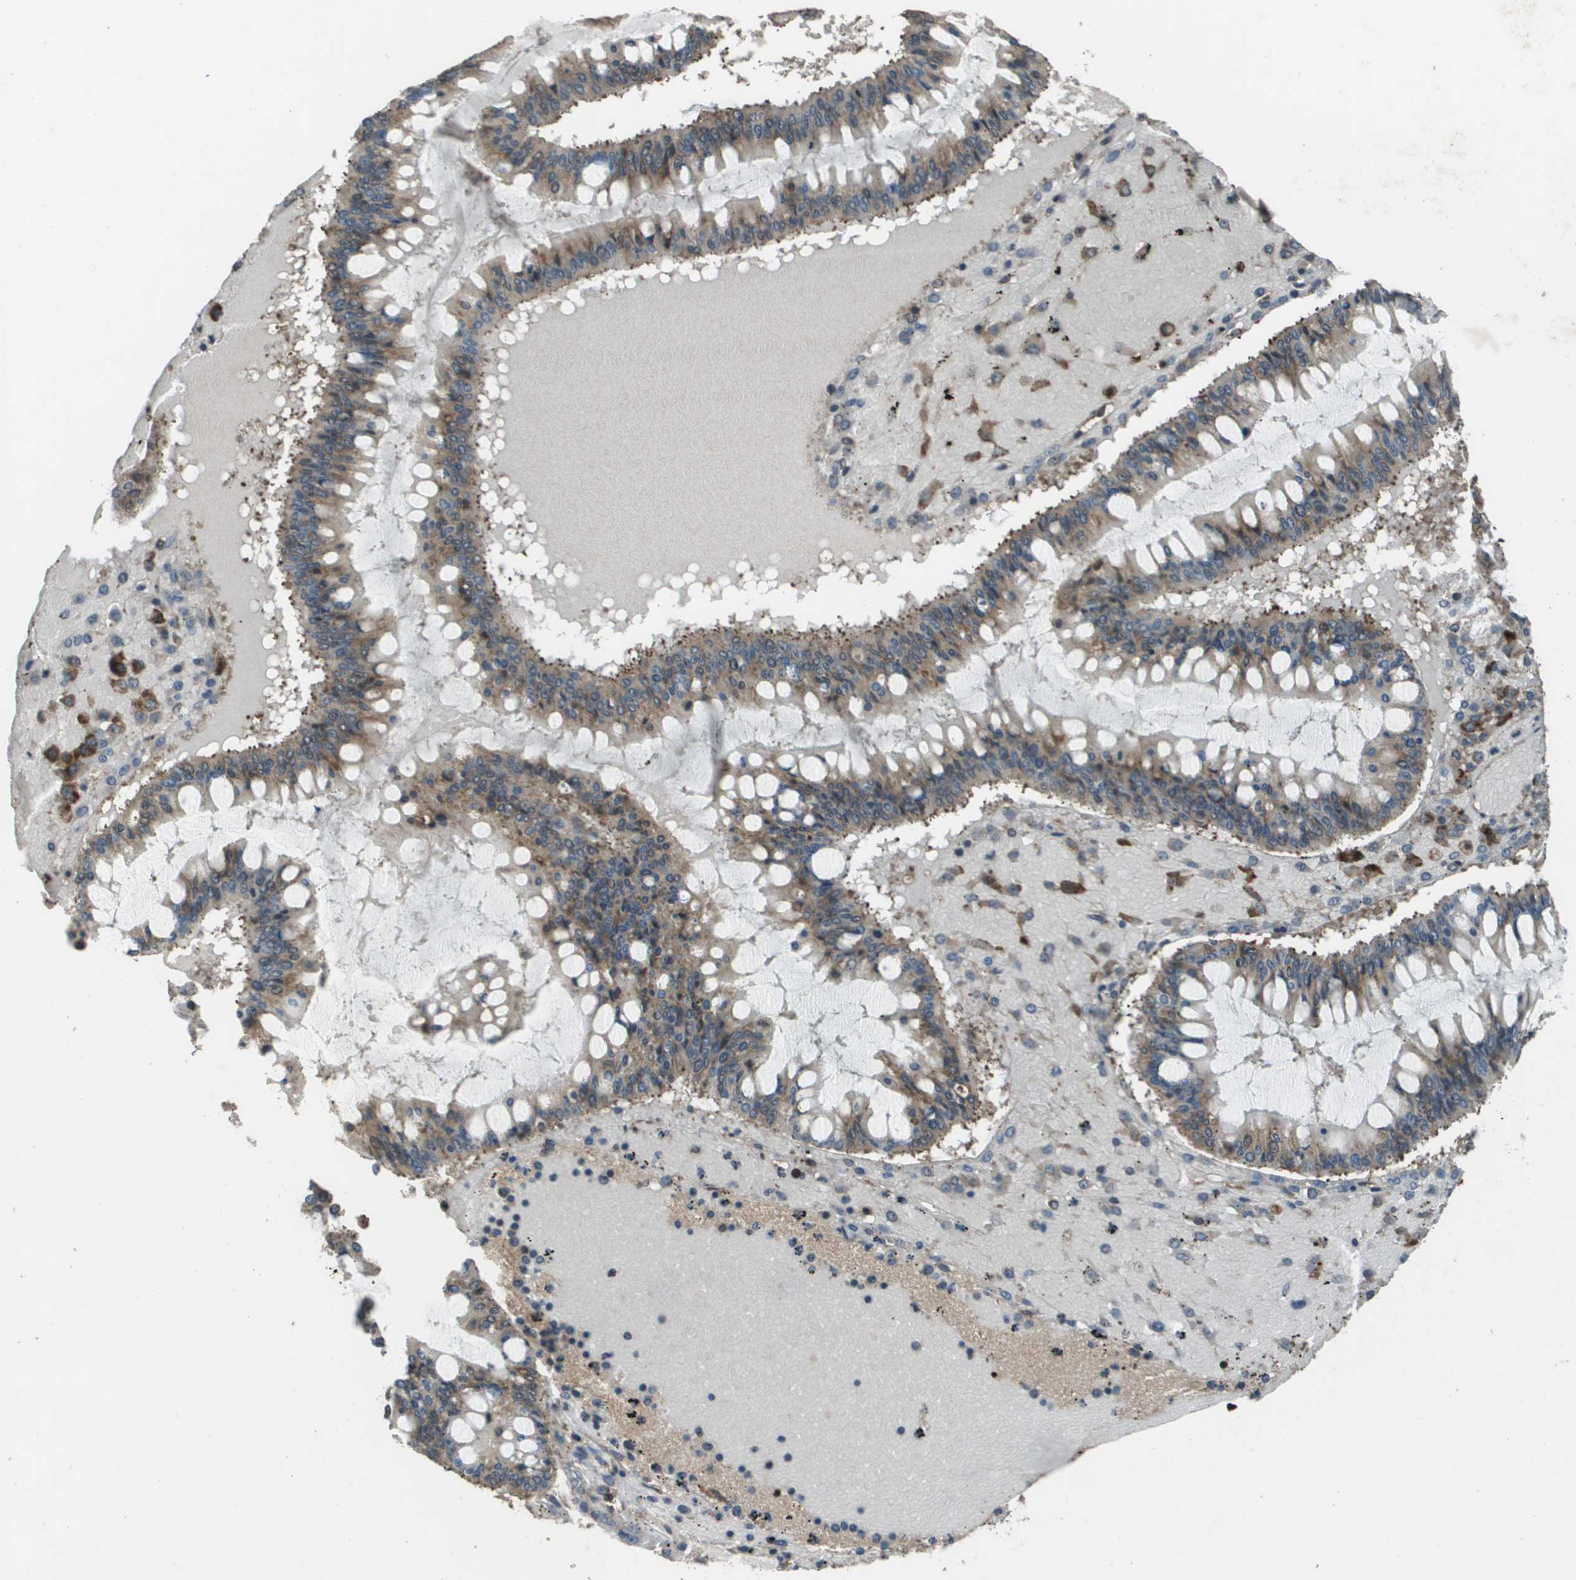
{"staining": {"intensity": "weak", "quantity": ">75%", "location": "cytoplasmic/membranous"}, "tissue": "ovarian cancer", "cell_type": "Tumor cells", "image_type": "cancer", "snomed": [{"axis": "morphology", "description": "Cystadenocarcinoma, mucinous, NOS"}, {"axis": "topography", "description": "Ovary"}], "caption": "Human ovarian cancer stained with a protein marker reveals weak staining in tumor cells.", "gene": "GOSR2", "patient": {"sex": "female", "age": 73}}